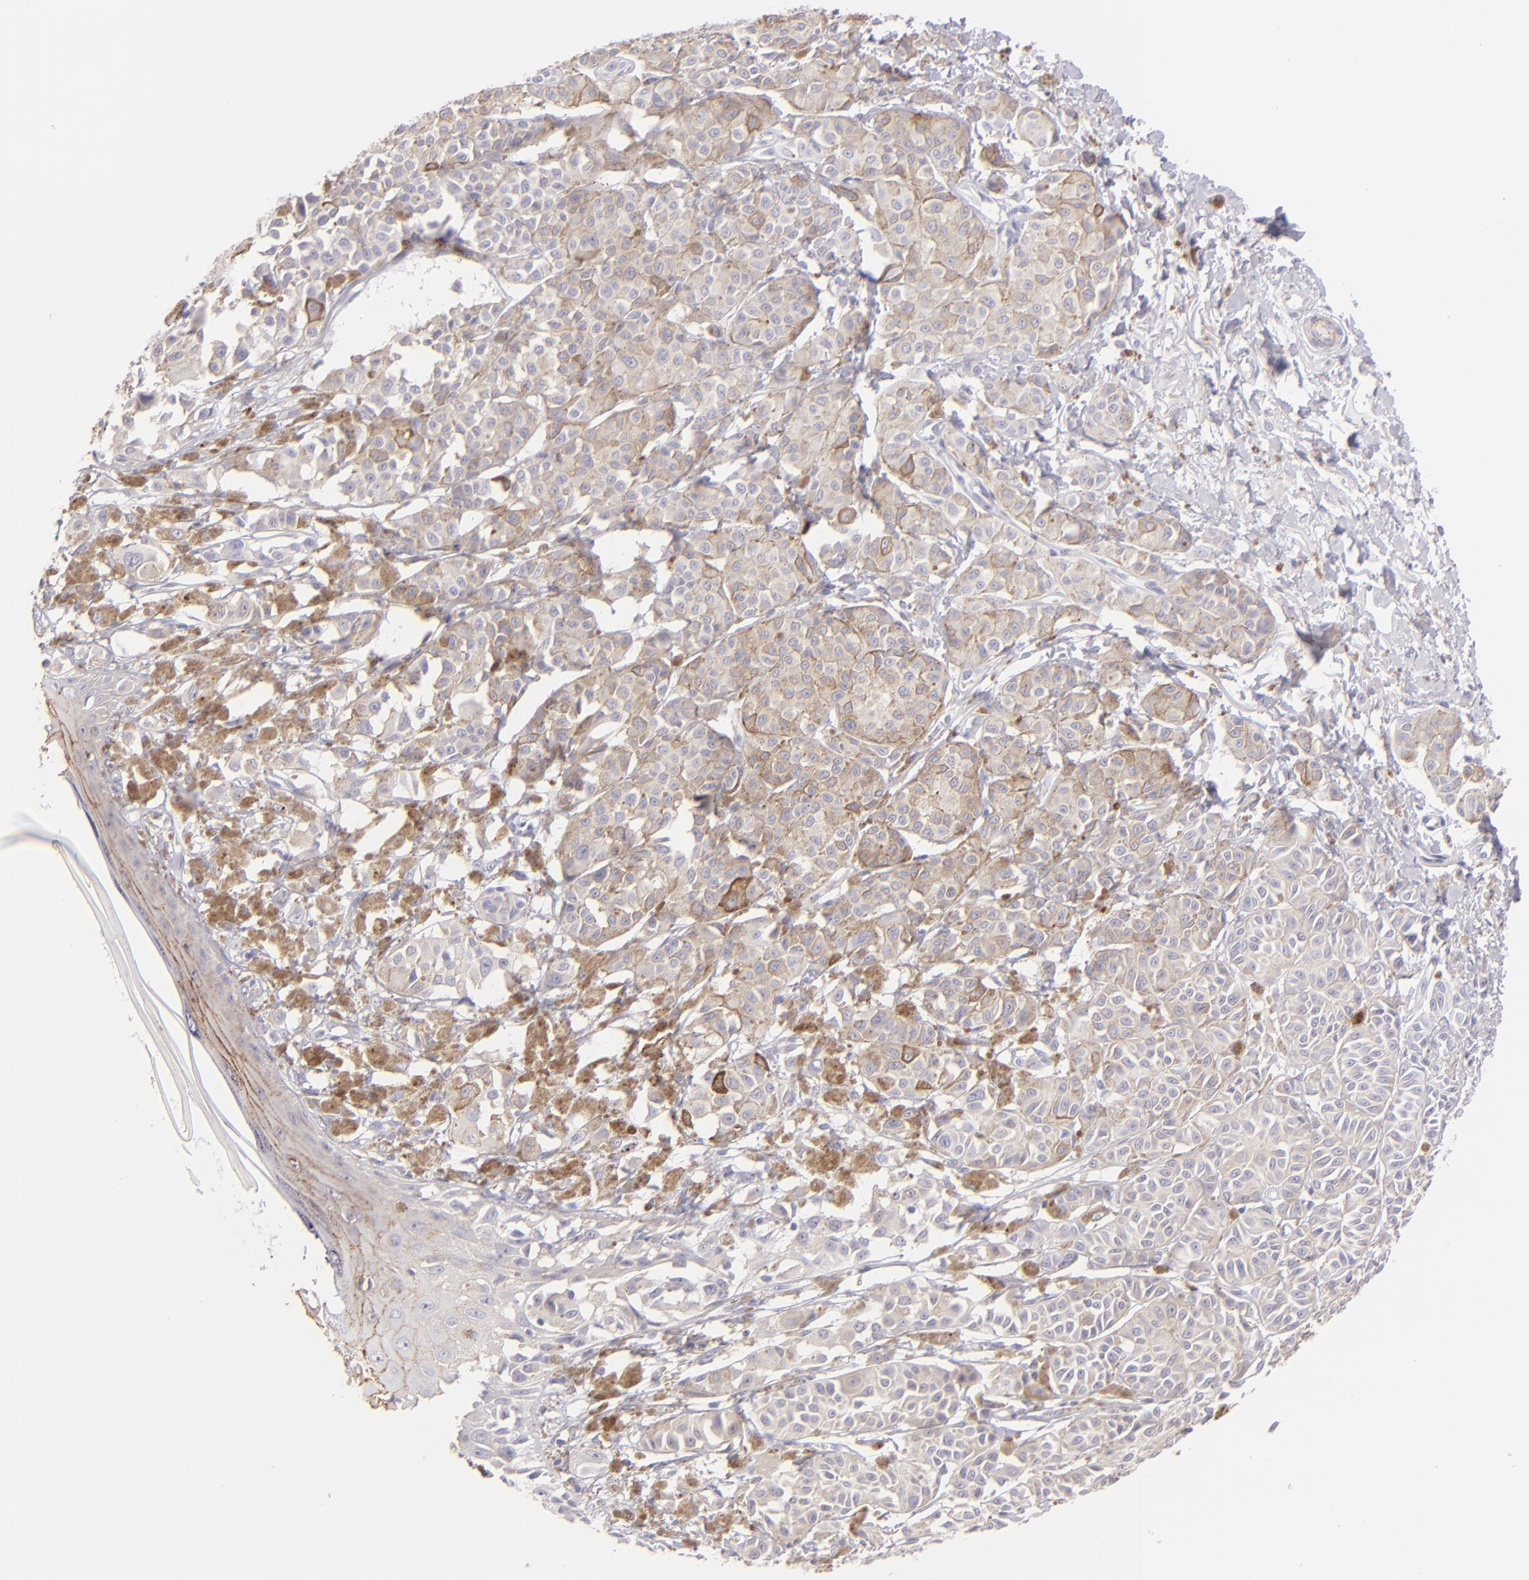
{"staining": {"intensity": "negative", "quantity": "none", "location": "none"}, "tissue": "melanoma", "cell_type": "Tumor cells", "image_type": "cancer", "snomed": [{"axis": "morphology", "description": "Malignant melanoma, NOS"}, {"axis": "topography", "description": "Skin"}], "caption": "Immunohistochemical staining of malignant melanoma displays no significant expression in tumor cells.", "gene": "CLDN4", "patient": {"sex": "male", "age": 76}}